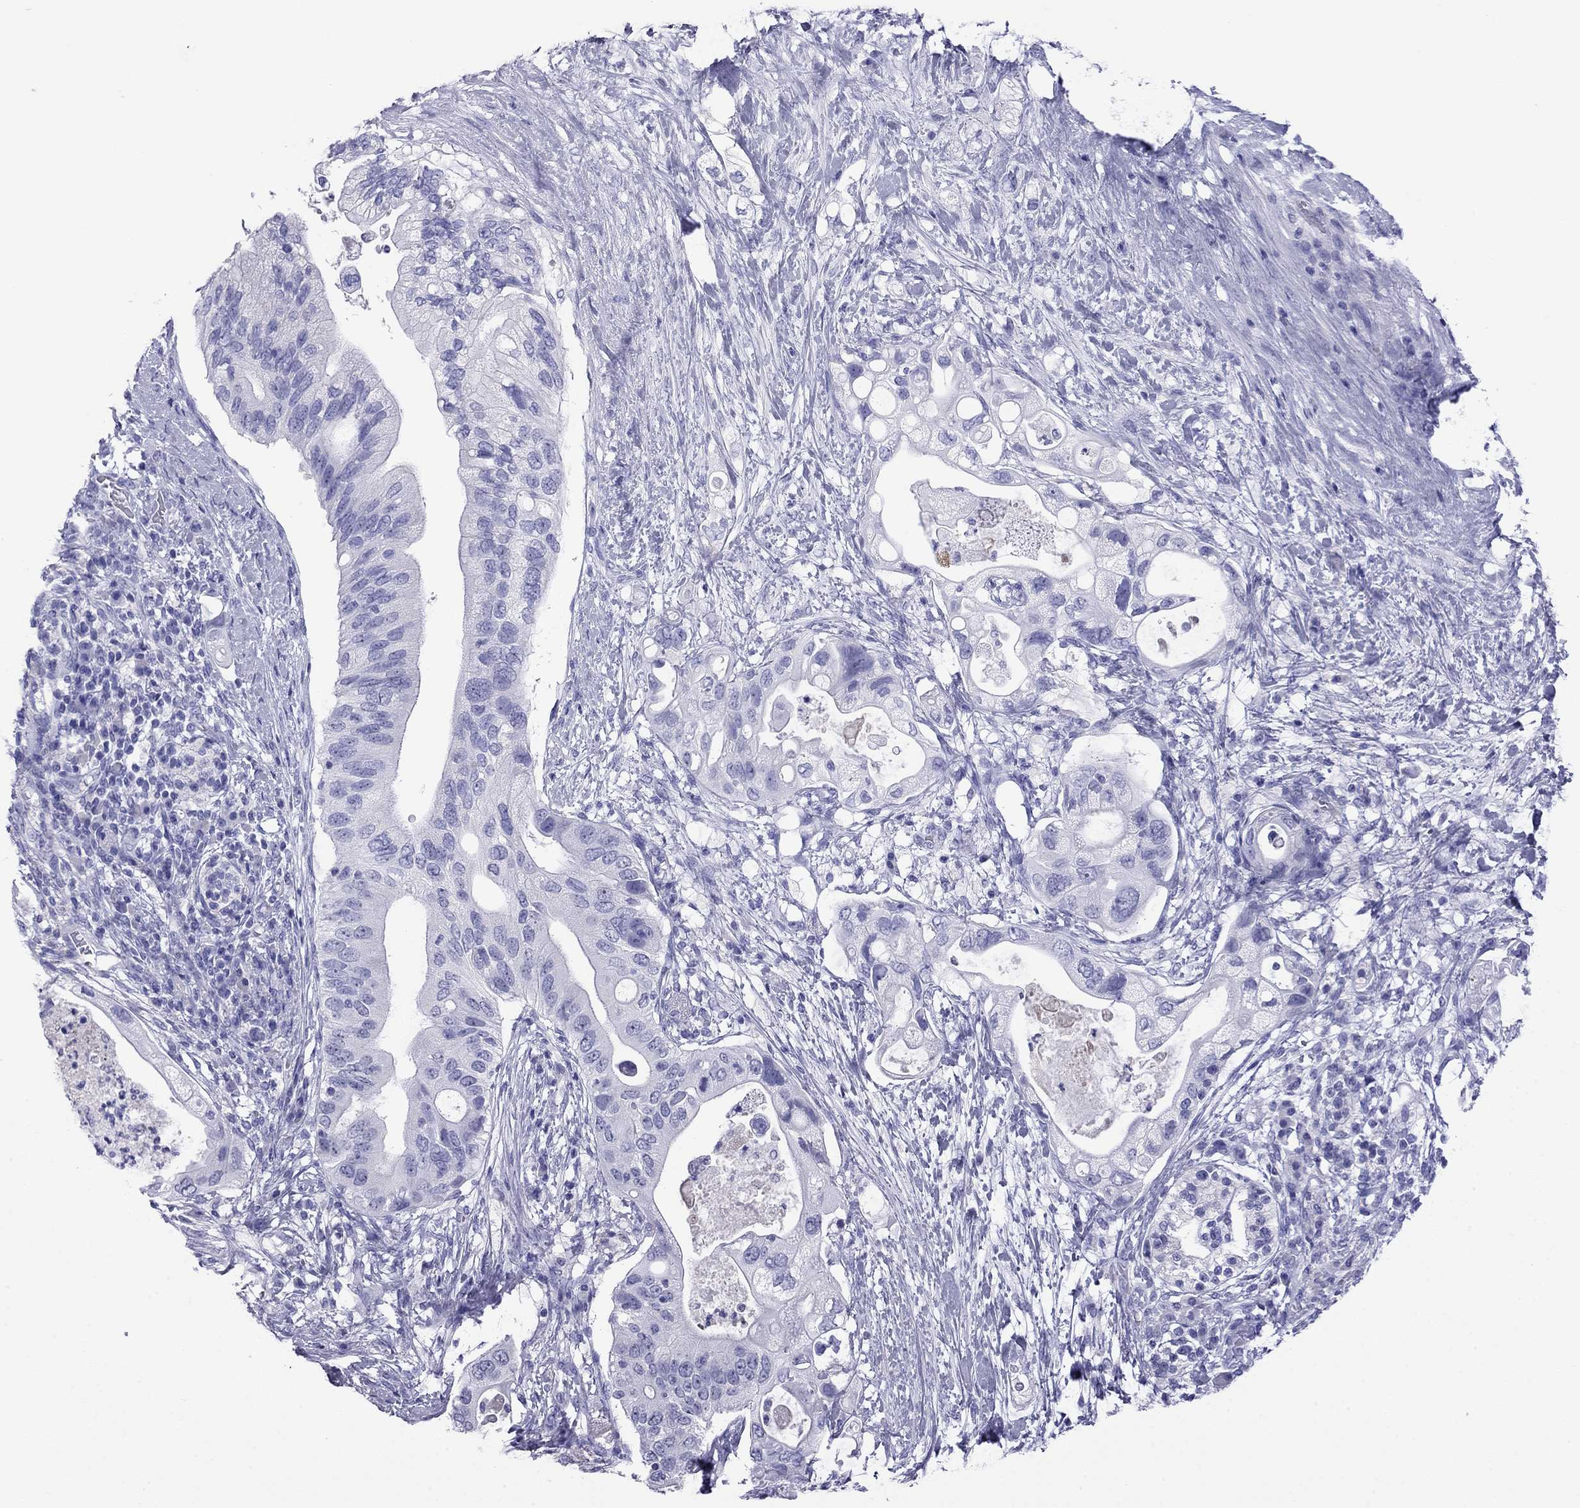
{"staining": {"intensity": "negative", "quantity": "none", "location": "none"}, "tissue": "pancreatic cancer", "cell_type": "Tumor cells", "image_type": "cancer", "snomed": [{"axis": "morphology", "description": "Adenocarcinoma, NOS"}, {"axis": "topography", "description": "Pancreas"}], "caption": "An IHC image of adenocarcinoma (pancreatic) is shown. There is no staining in tumor cells of adenocarcinoma (pancreatic).", "gene": "ODF4", "patient": {"sex": "female", "age": 72}}